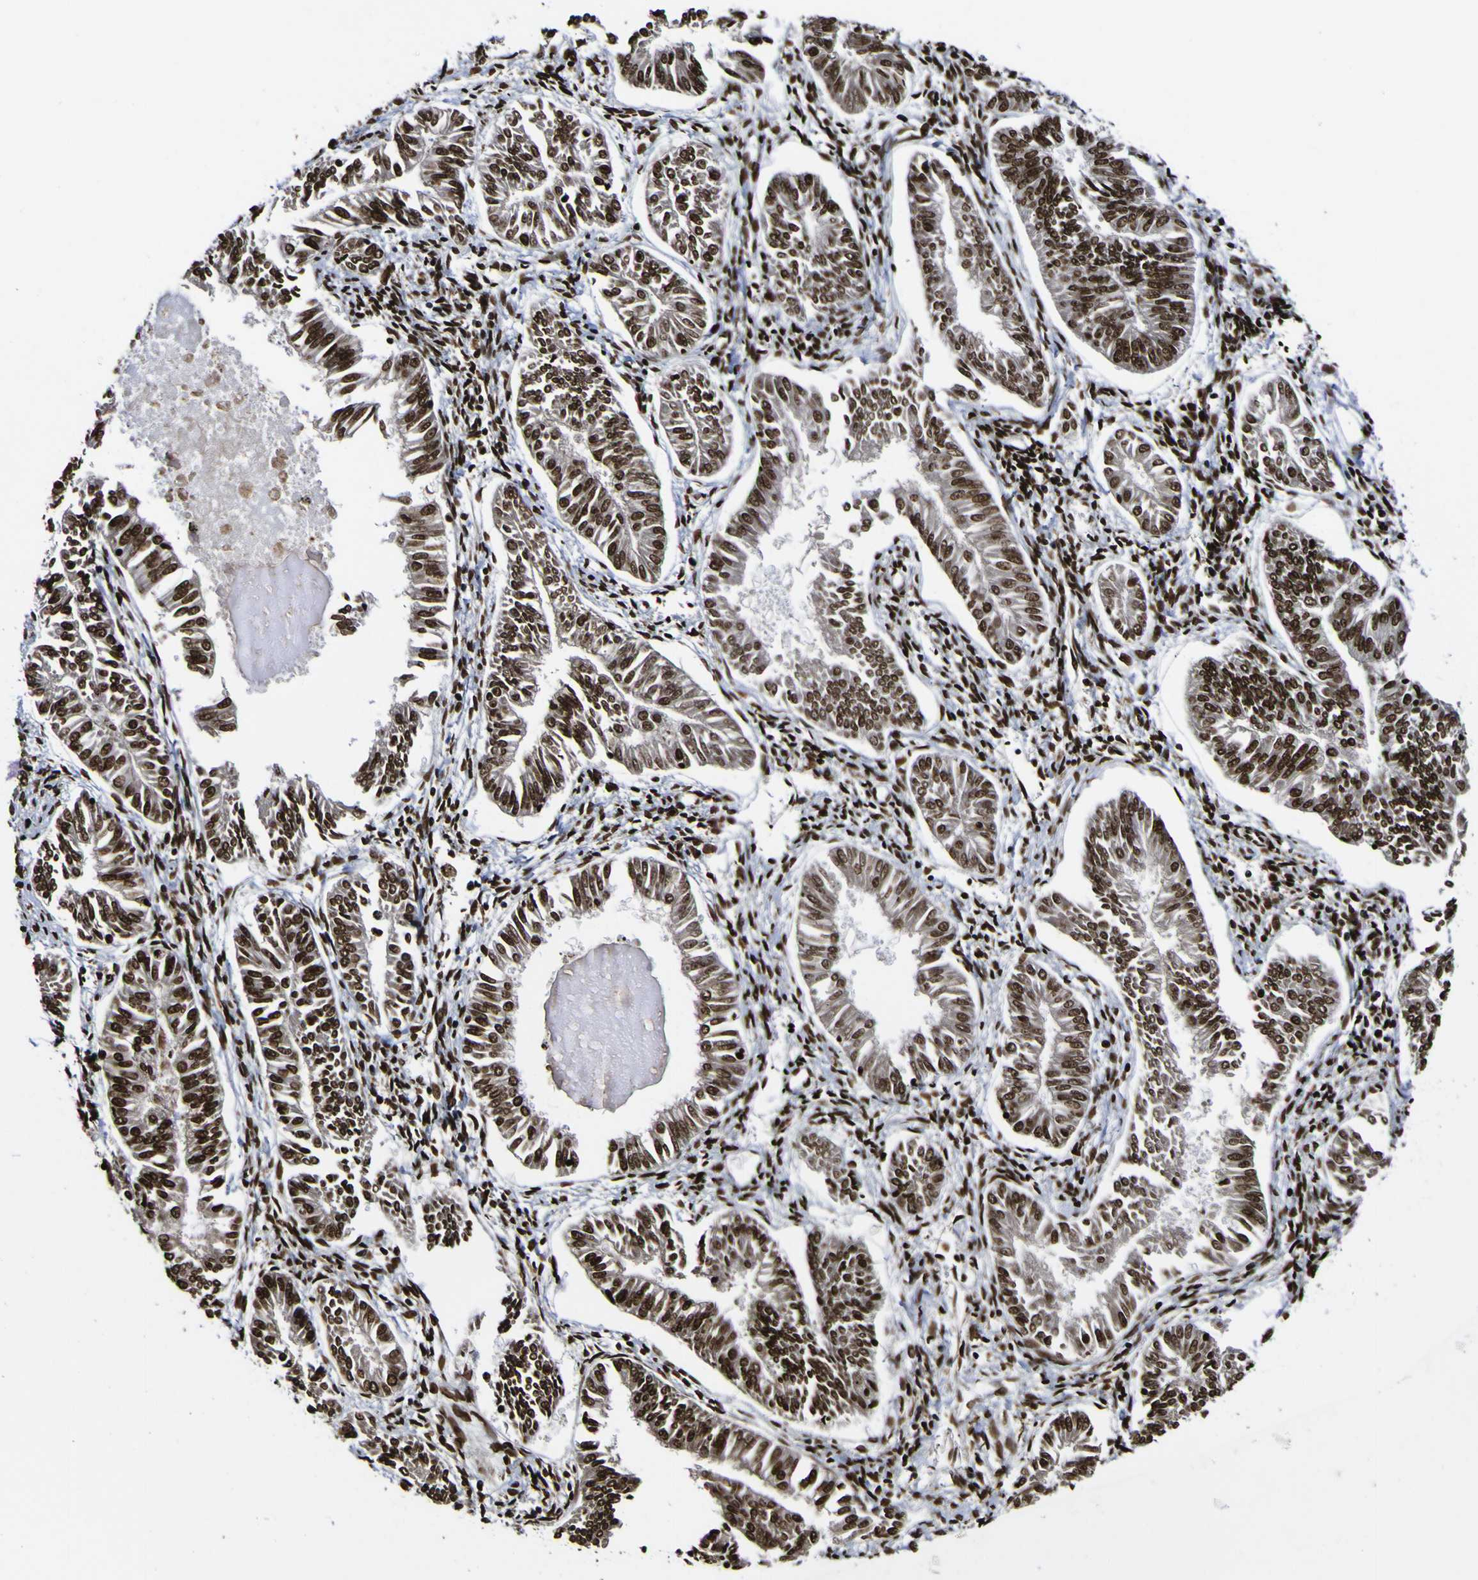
{"staining": {"intensity": "strong", "quantity": ">75%", "location": "cytoplasmic/membranous,nuclear"}, "tissue": "endometrial cancer", "cell_type": "Tumor cells", "image_type": "cancer", "snomed": [{"axis": "morphology", "description": "Adenocarcinoma, NOS"}, {"axis": "topography", "description": "Endometrium"}], "caption": "The histopathology image displays staining of endometrial adenocarcinoma, revealing strong cytoplasmic/membranous and nuclear protein positivity (brown color) within tumor cells.", "gene": "PIAS1", "patient": {"sex": "female", "age": 53}}